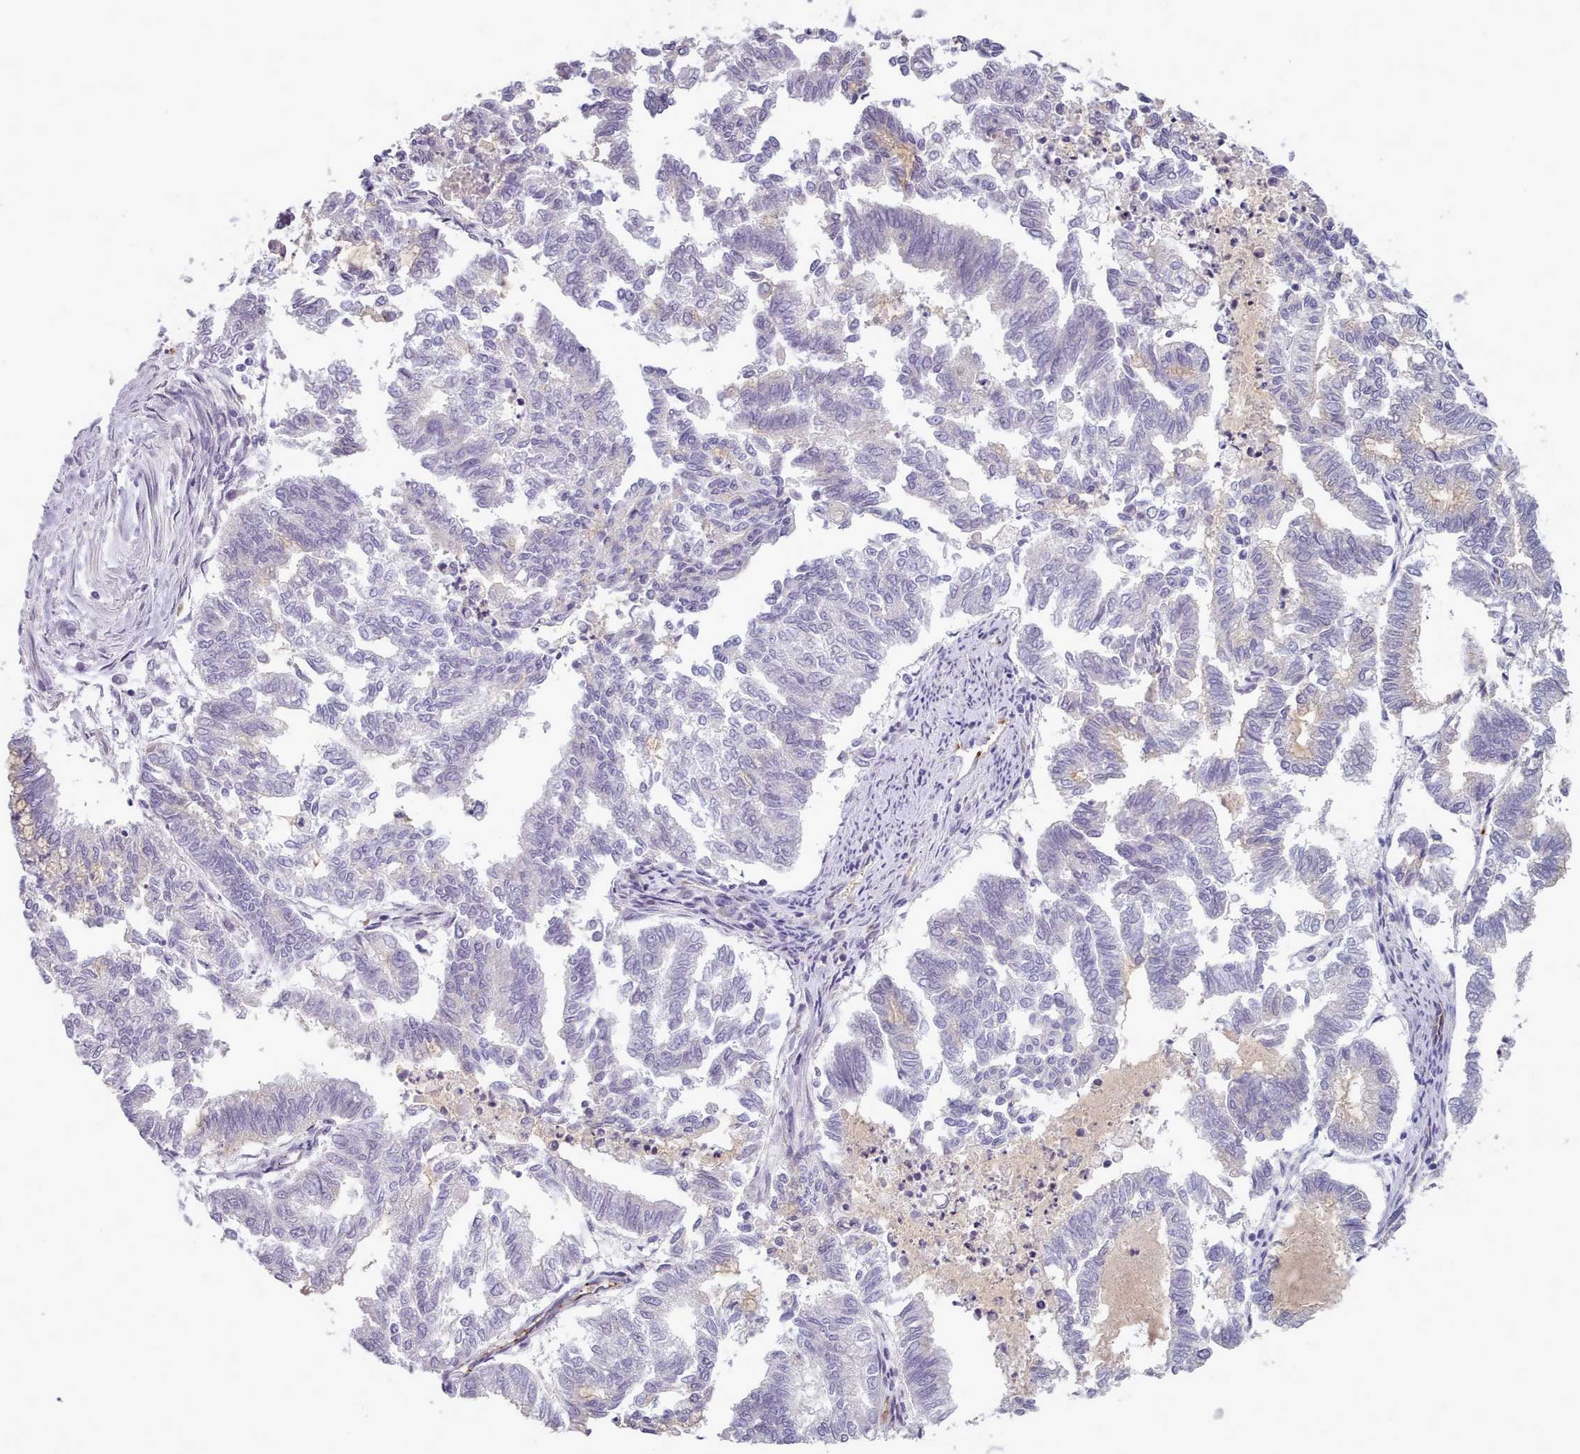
{"staining": {"intensity": "negative", "quantity": "none", "location": "none"}, "tissue": "endometrial cancer", "cell_type": "Tumor cells", "image_type": "cancer", "snomed": [{"axis": "morphology", "description": "Adenocarcinoma, NOS"}, {"axis": "topography", "description": "Endometrium"}], "caption": "Tumor cells are negative for brown protein staining in endometrial cancer.", "gene": "CD300LF", "patient": {"sex": "female", "age": 79}}